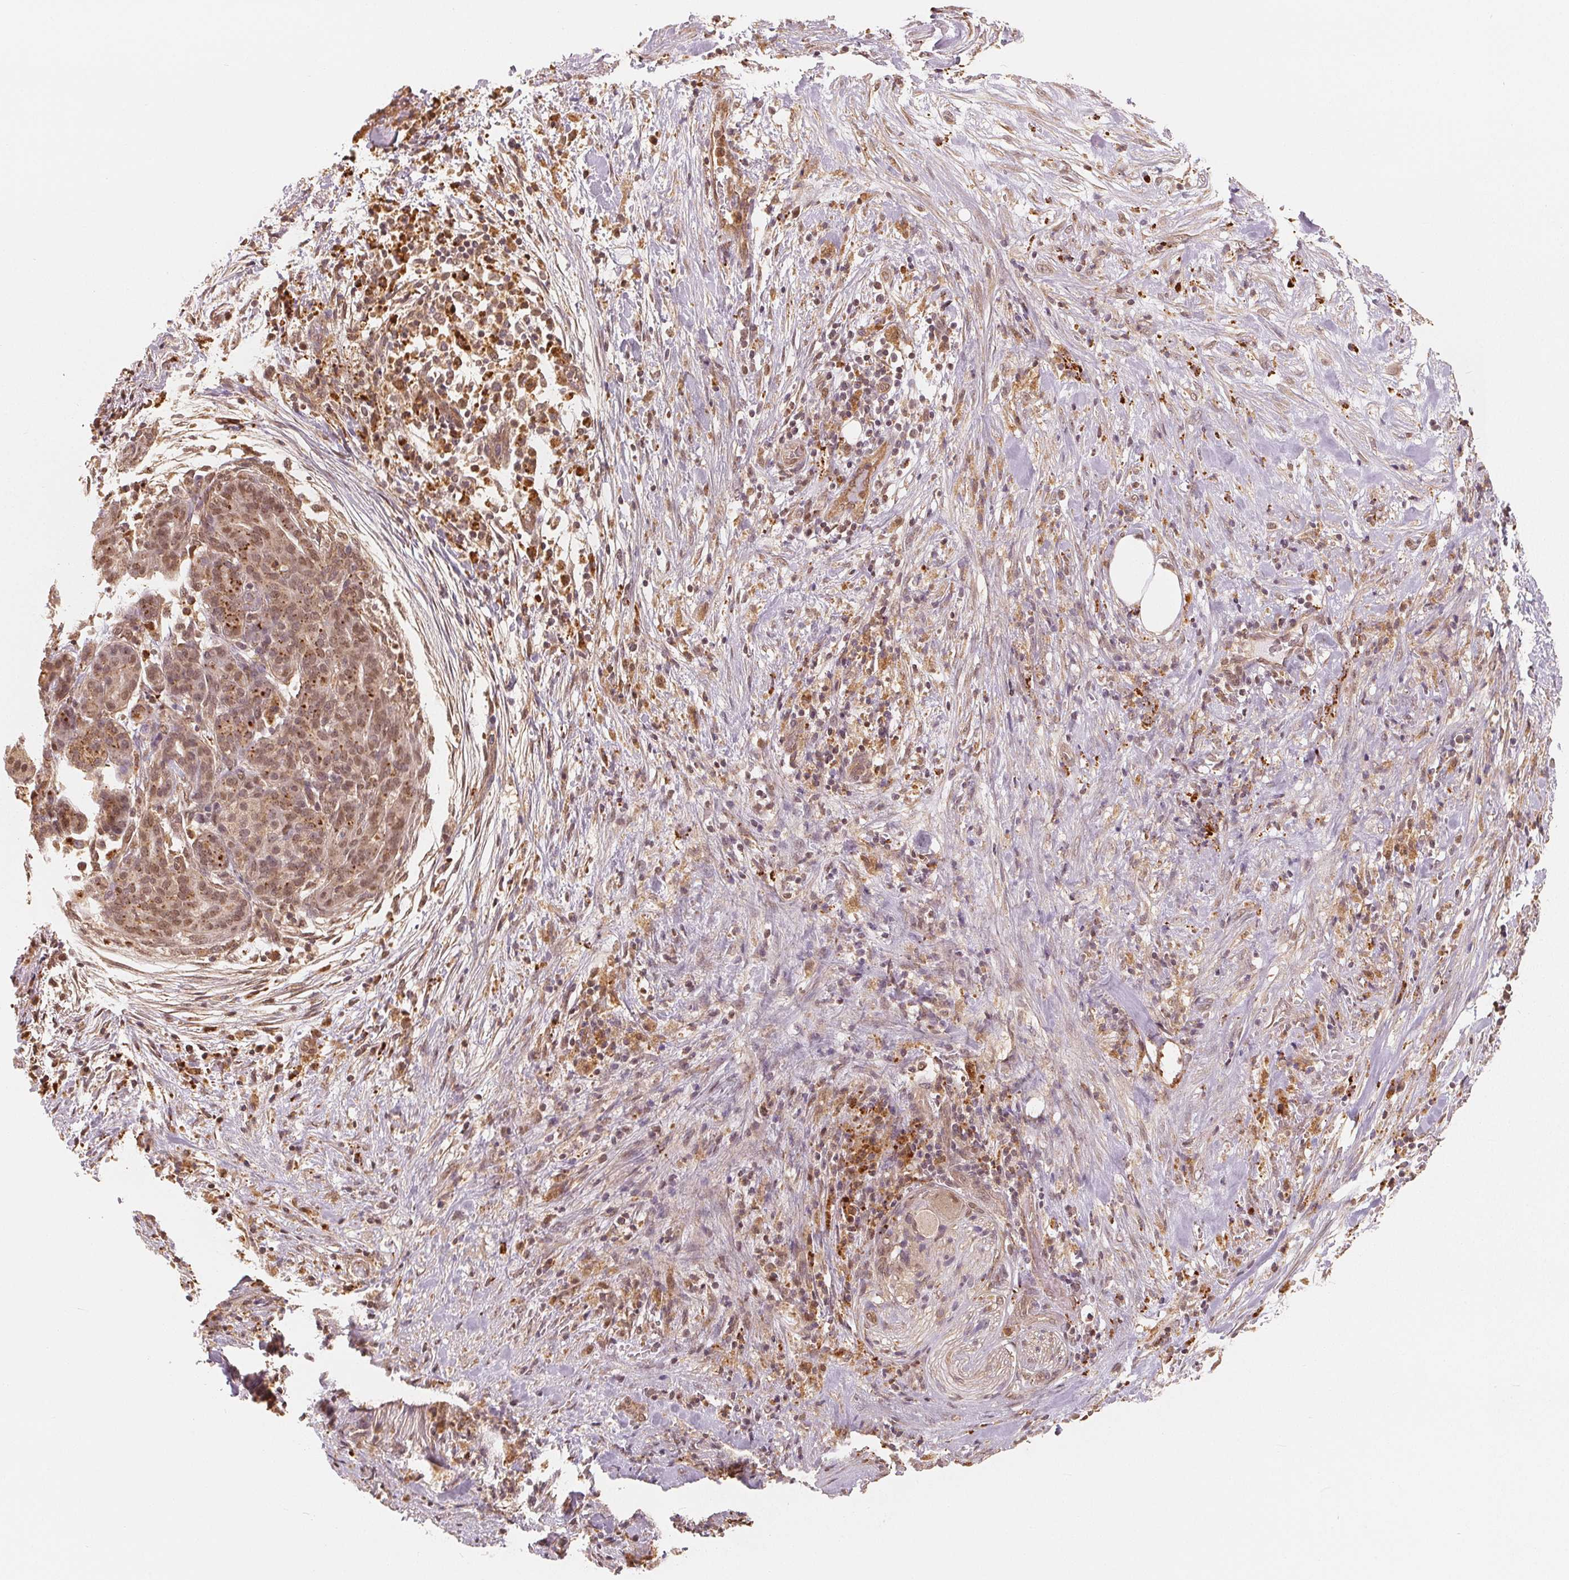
{"staining": {"intensity": "moderate", "quantity": "25%-75%", "location": "nuclear"}, "tissue": "pancreatic cancer", "cell_type": "Tumor cells", "image_type": "cancer", "snomed": [{"axis": "morphology", "description": "Adenocarcinoma, NOS"}, {"axis": "topography", "description": "Pancreas"}], "caption": "Brown immunohistochemical staining in human adenocarcinoma (pancreatic) exhibits moderate nuclear staining in approximately 25%-75% of tumor cells. The staining was performed using DAB, with brown indicating positive protein expression. Nuclei are stained blue with hematoxylin.", "gene": "GUSB", "patient": {"sex": "male", "age": 44}}